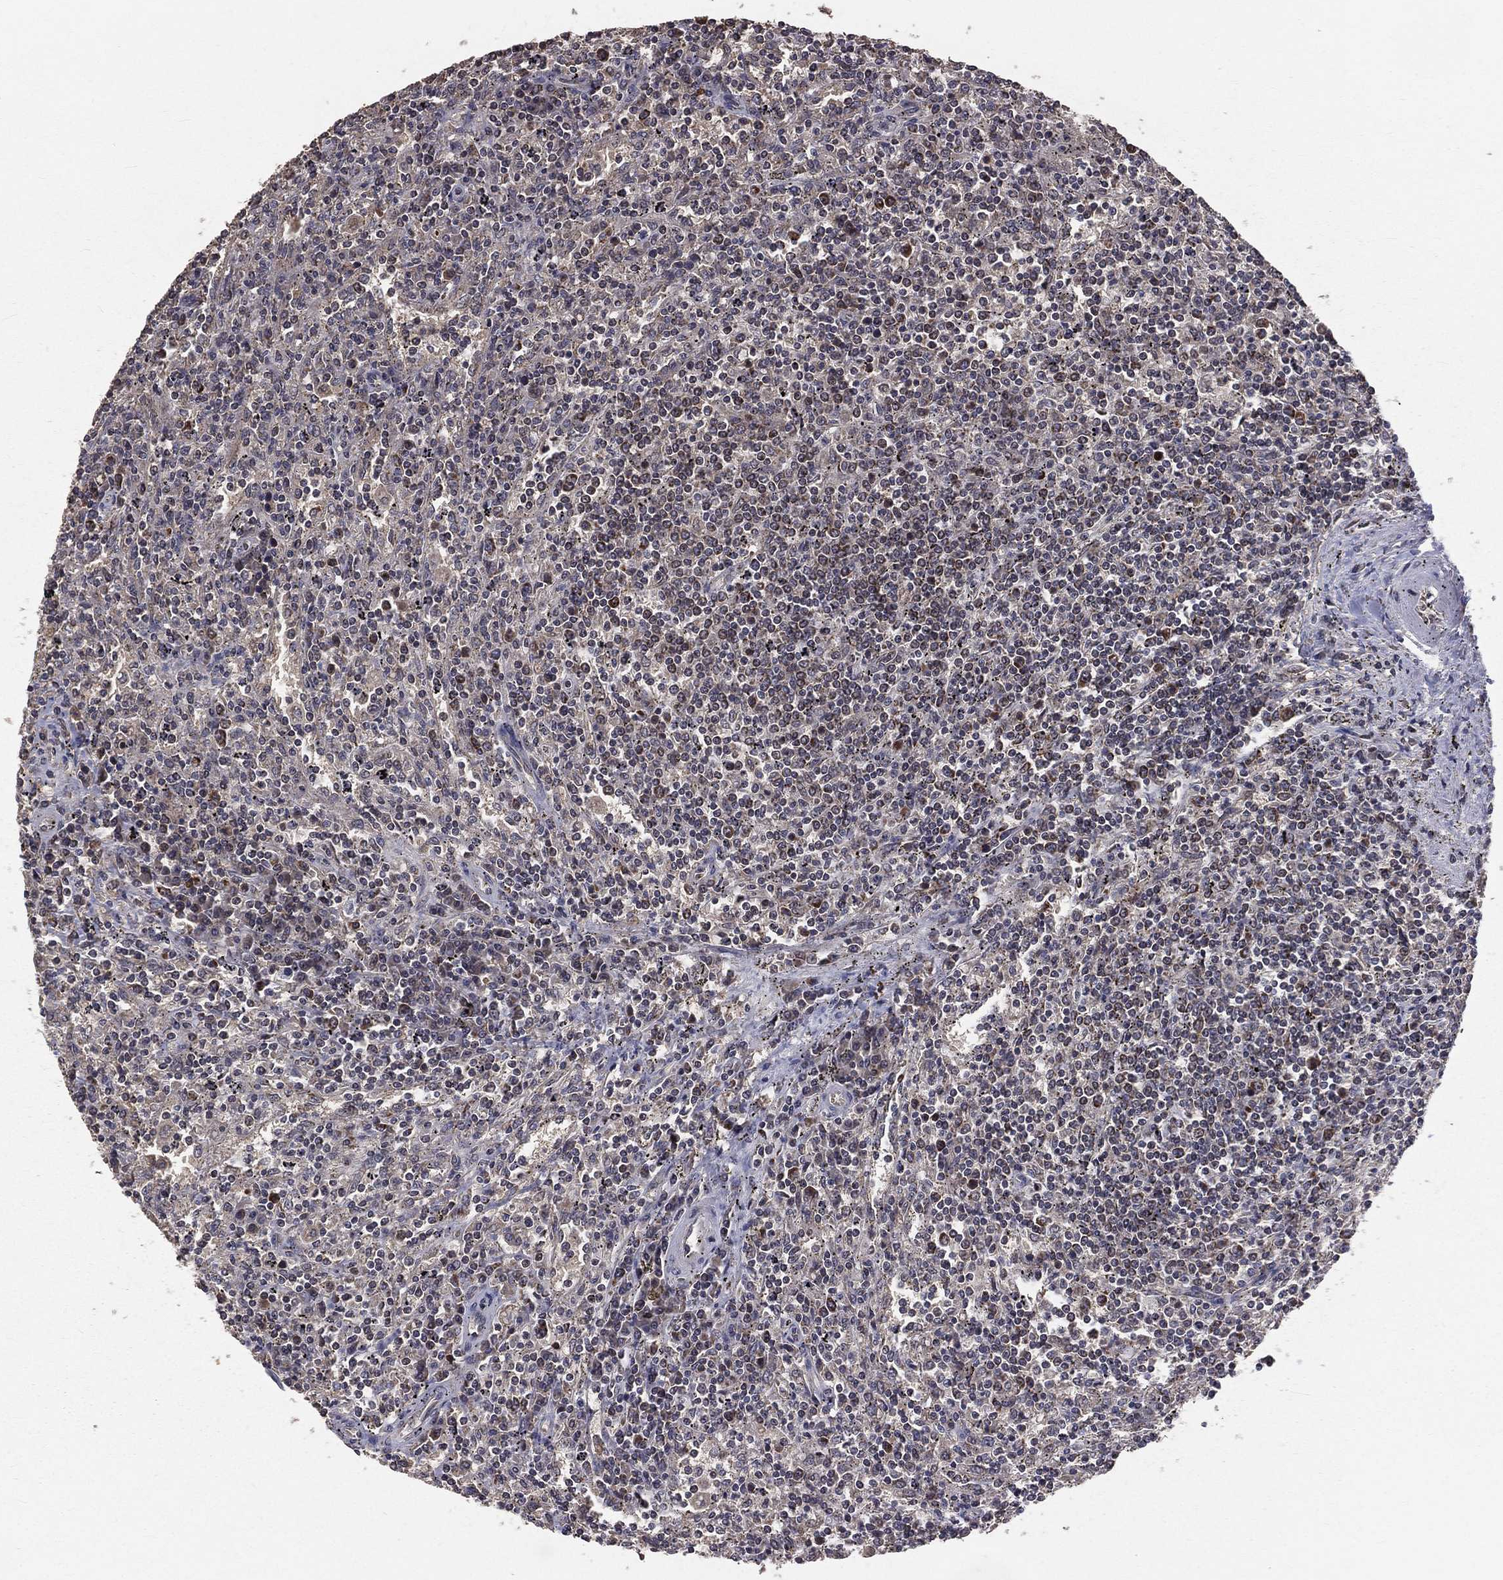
{"staining": {"intensity": "moderate", "quantity": "25%-75%", "location": "cytoplasmic/membranous"}, "tissue": "lymphoma", "cell_type": "Tumor cells", "image_type": "cancer", "snomed": [{"axis": "morphology", "description": "Malignant lymphoma, non-Hodgkin's type, Low grade"}, {"axis": "topography", "description": "Lymph node"}], "caption": "Human malignant lymphoma, non-Hodgkin's type (low-grade) stained for a protein (brown) displays moderate cytoplasmic/membranous positive positivity in about 25%-75% of tumor cells.", "gene": "MRPL46", "patient": {"sex": "male", "age": 52}}